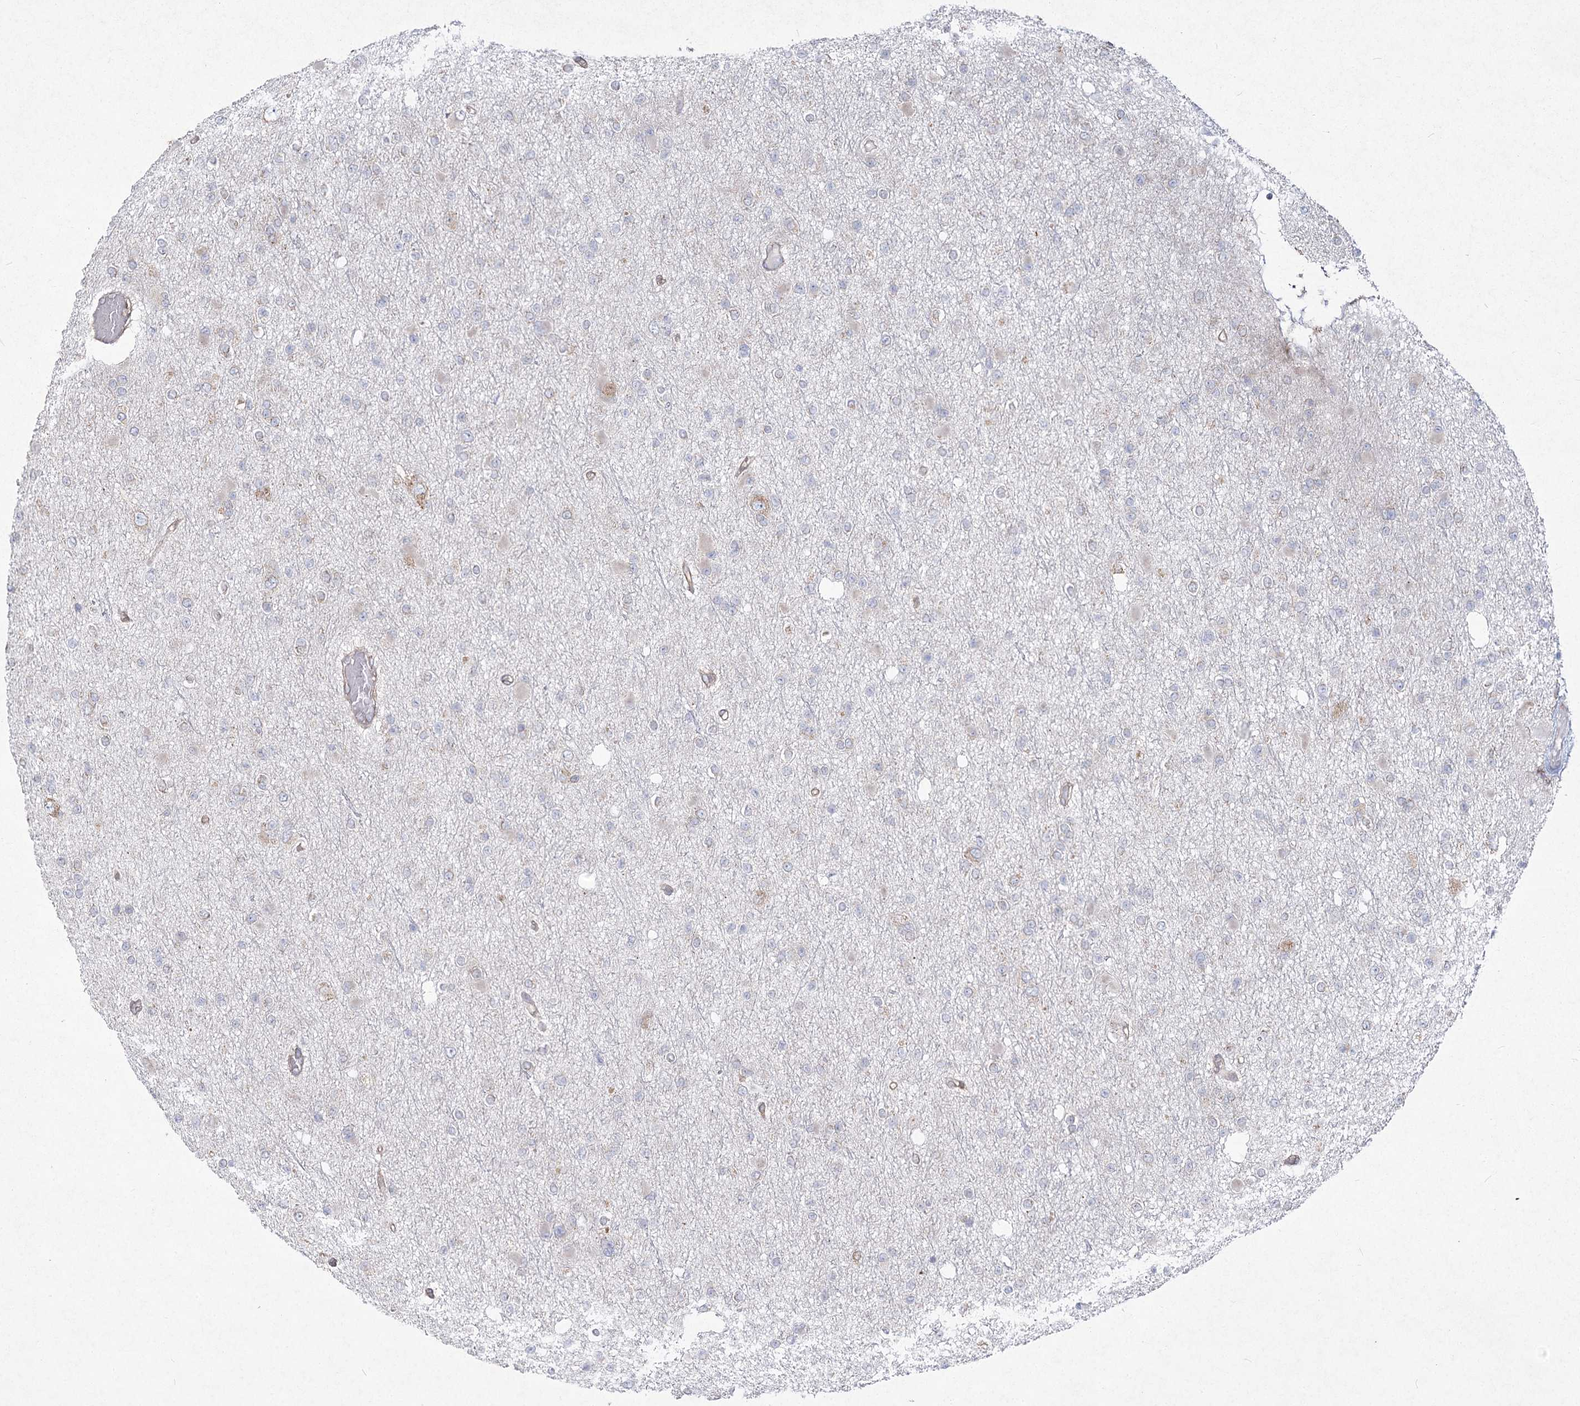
{"staining": {"intensity": "negative", "quantity": "none", "location": "none"}, "tissue": "glioma", "cell_type": "Tumor cells", "image_type": "cancer", "snomed": [{"axis": "morphology", "description": "Glioma, malignant, Low grade"}, {"axis": "topography", "description": "Brain"}], "caption": "Tumor cells are negative for brown protein staining in low-grade glioma (malignant).", "gene": "NHLRC2", "patient": {"sex": "female", "age": 22}}